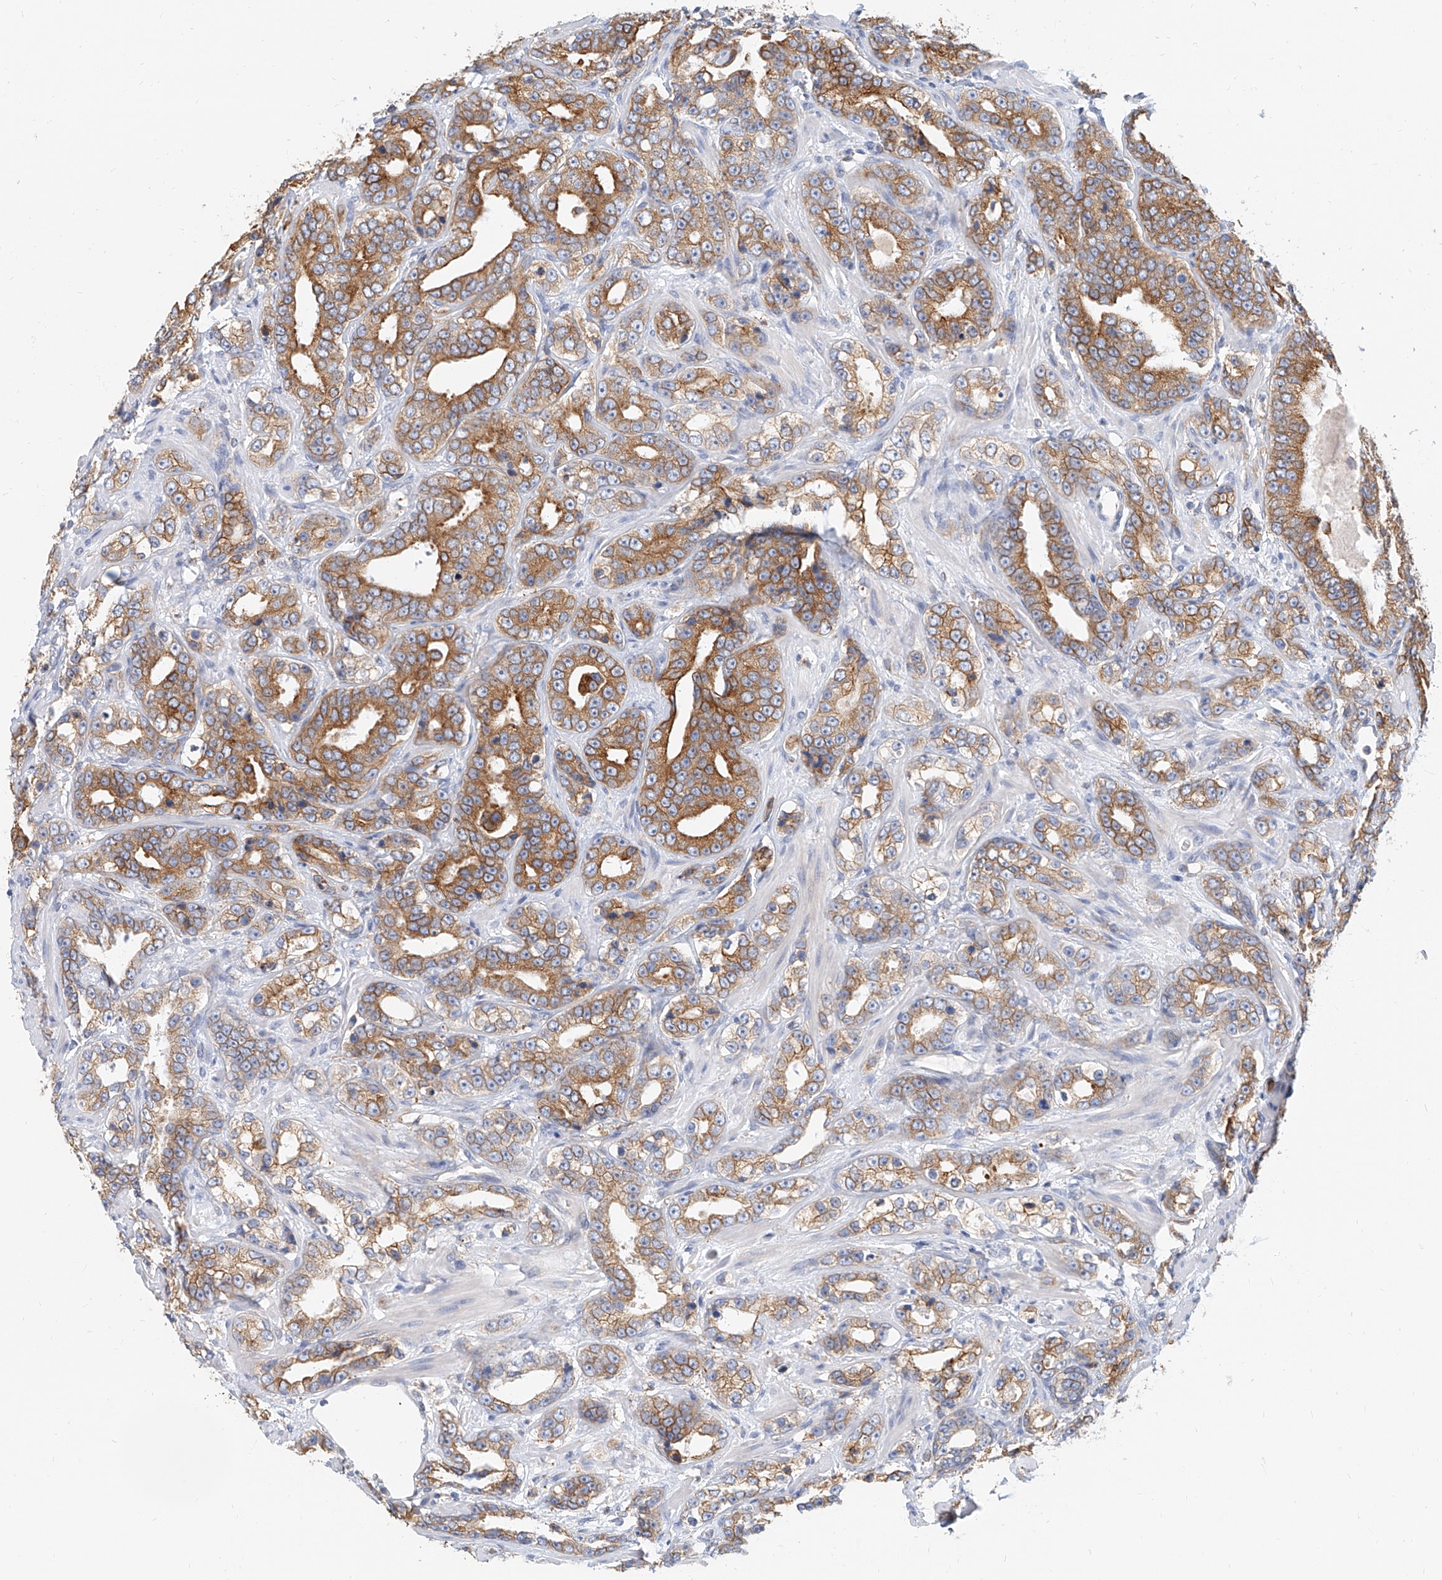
{"staining": {"intensity": "moderate", "quantity": ">75%", "location": "cytoplasmic/membranous"}, "tissue": "prostate cancer", "cell_type": "Tumor cells", "image_type": "cancer", "snomed": [{"axis": "morphology", "description": "Adenocarcinoma, High grade"}, {"axis": "topography", "description": "Prostate"}], "caption": "Brown immunohistochemical staining in adenocarcinoma (high-grade) (prostate) exhibits moderate cytoplasmic/membranous staining in about >75% of tumor cells.", "gene": "DHRS7", "patient": {"sex": "male", "age": 62}}